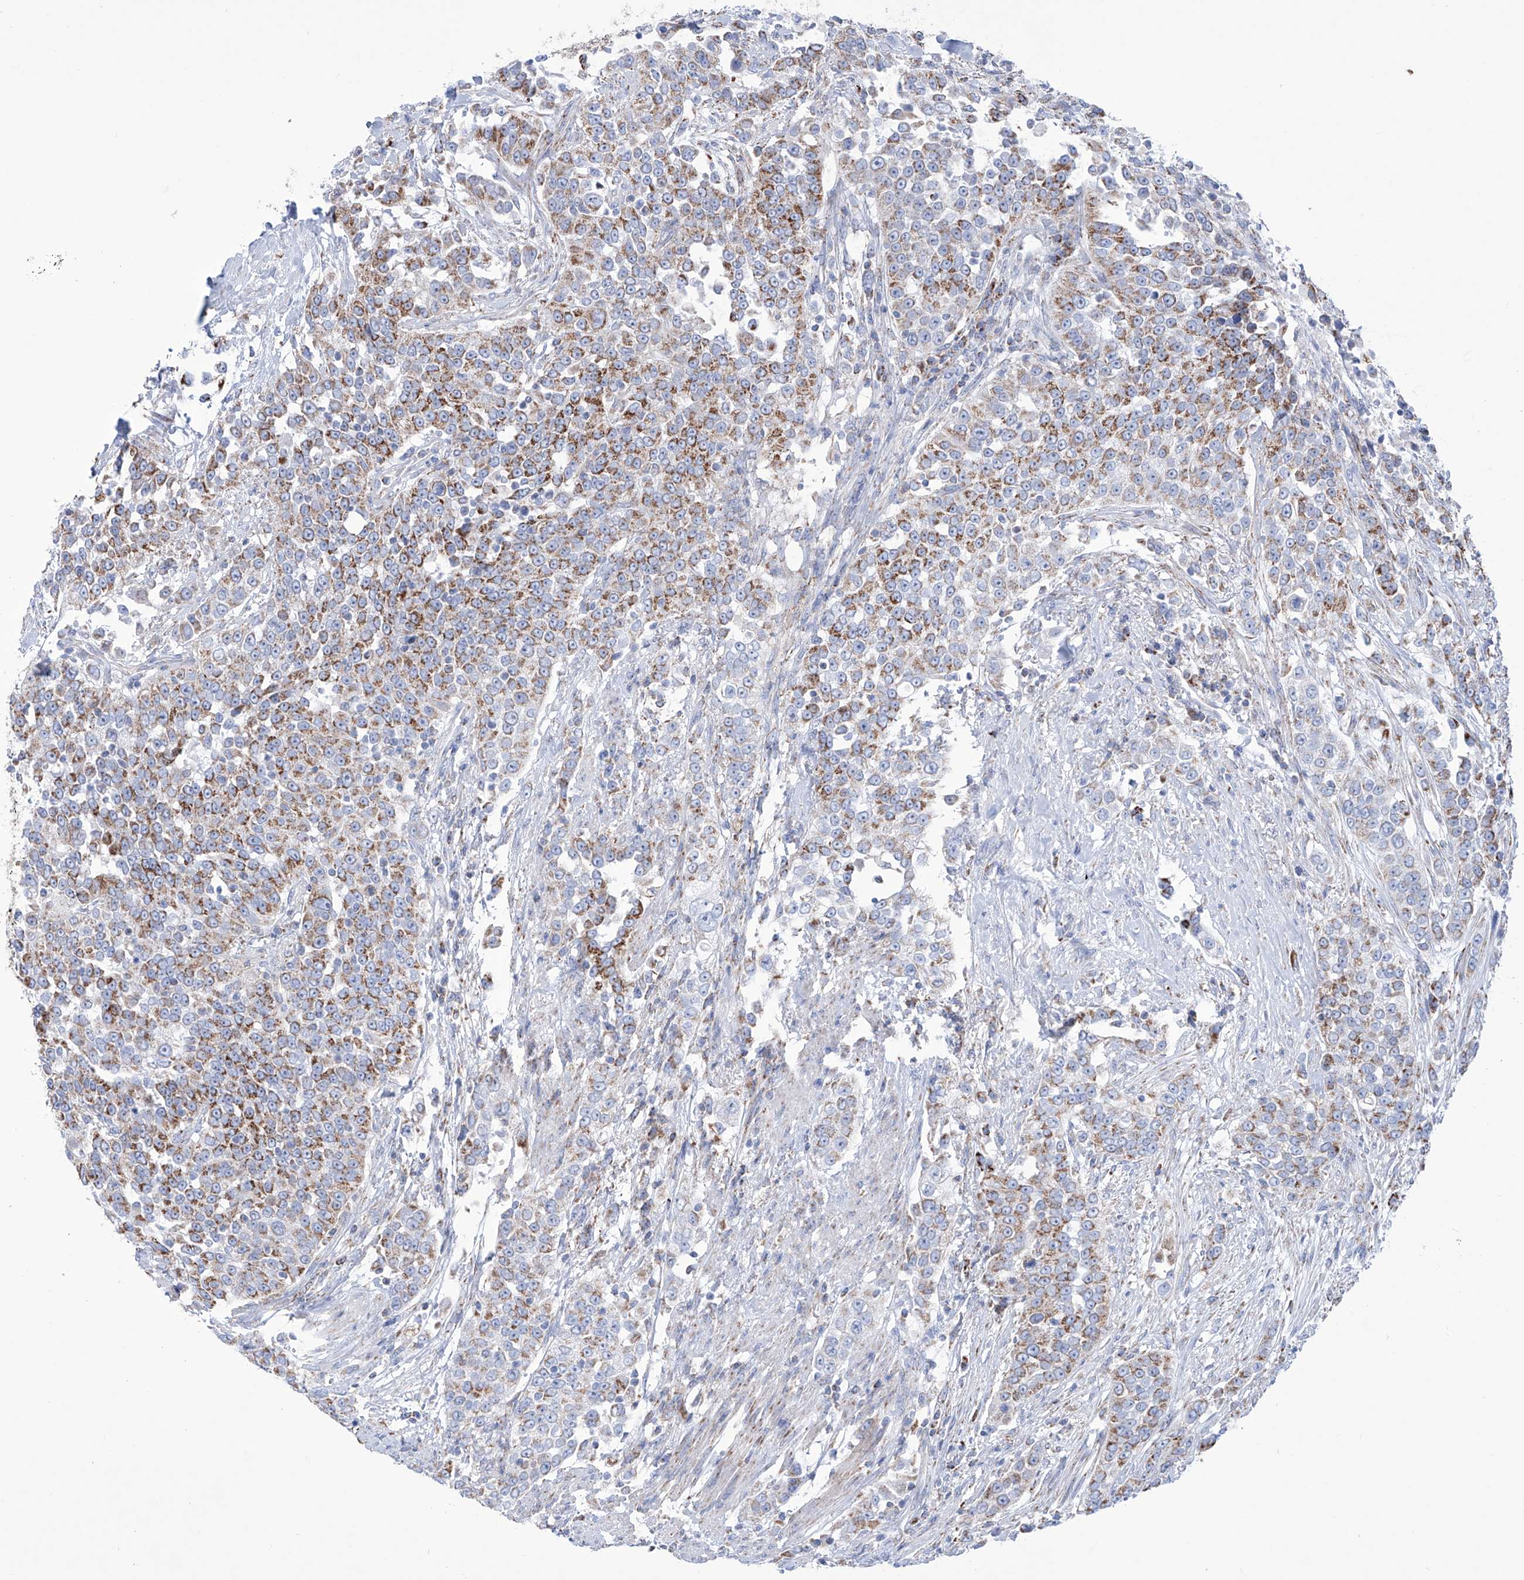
{"staining": {"intensity": "moderate", "quantity": ">75%", "location": "cytoplasmic/membranous"}, "tissue": "urothelial cancer", "cell_type": "Tumor cells", "image_type": "cancer", "snomed": [{"axis": "morphology", "description": "Urothelial carcinoma, High grade"}, {"axis": "topography", "description": "Urinary bladder"}], "caption": "Moderate cytoplasmic/membranous staining for a protein is identified in approximately >75% of tumor cells of high-grade urothelial carcinoma using IHC.", "gene": "ALDH6A1", "patient": {"sex": "female", "age": 80}}